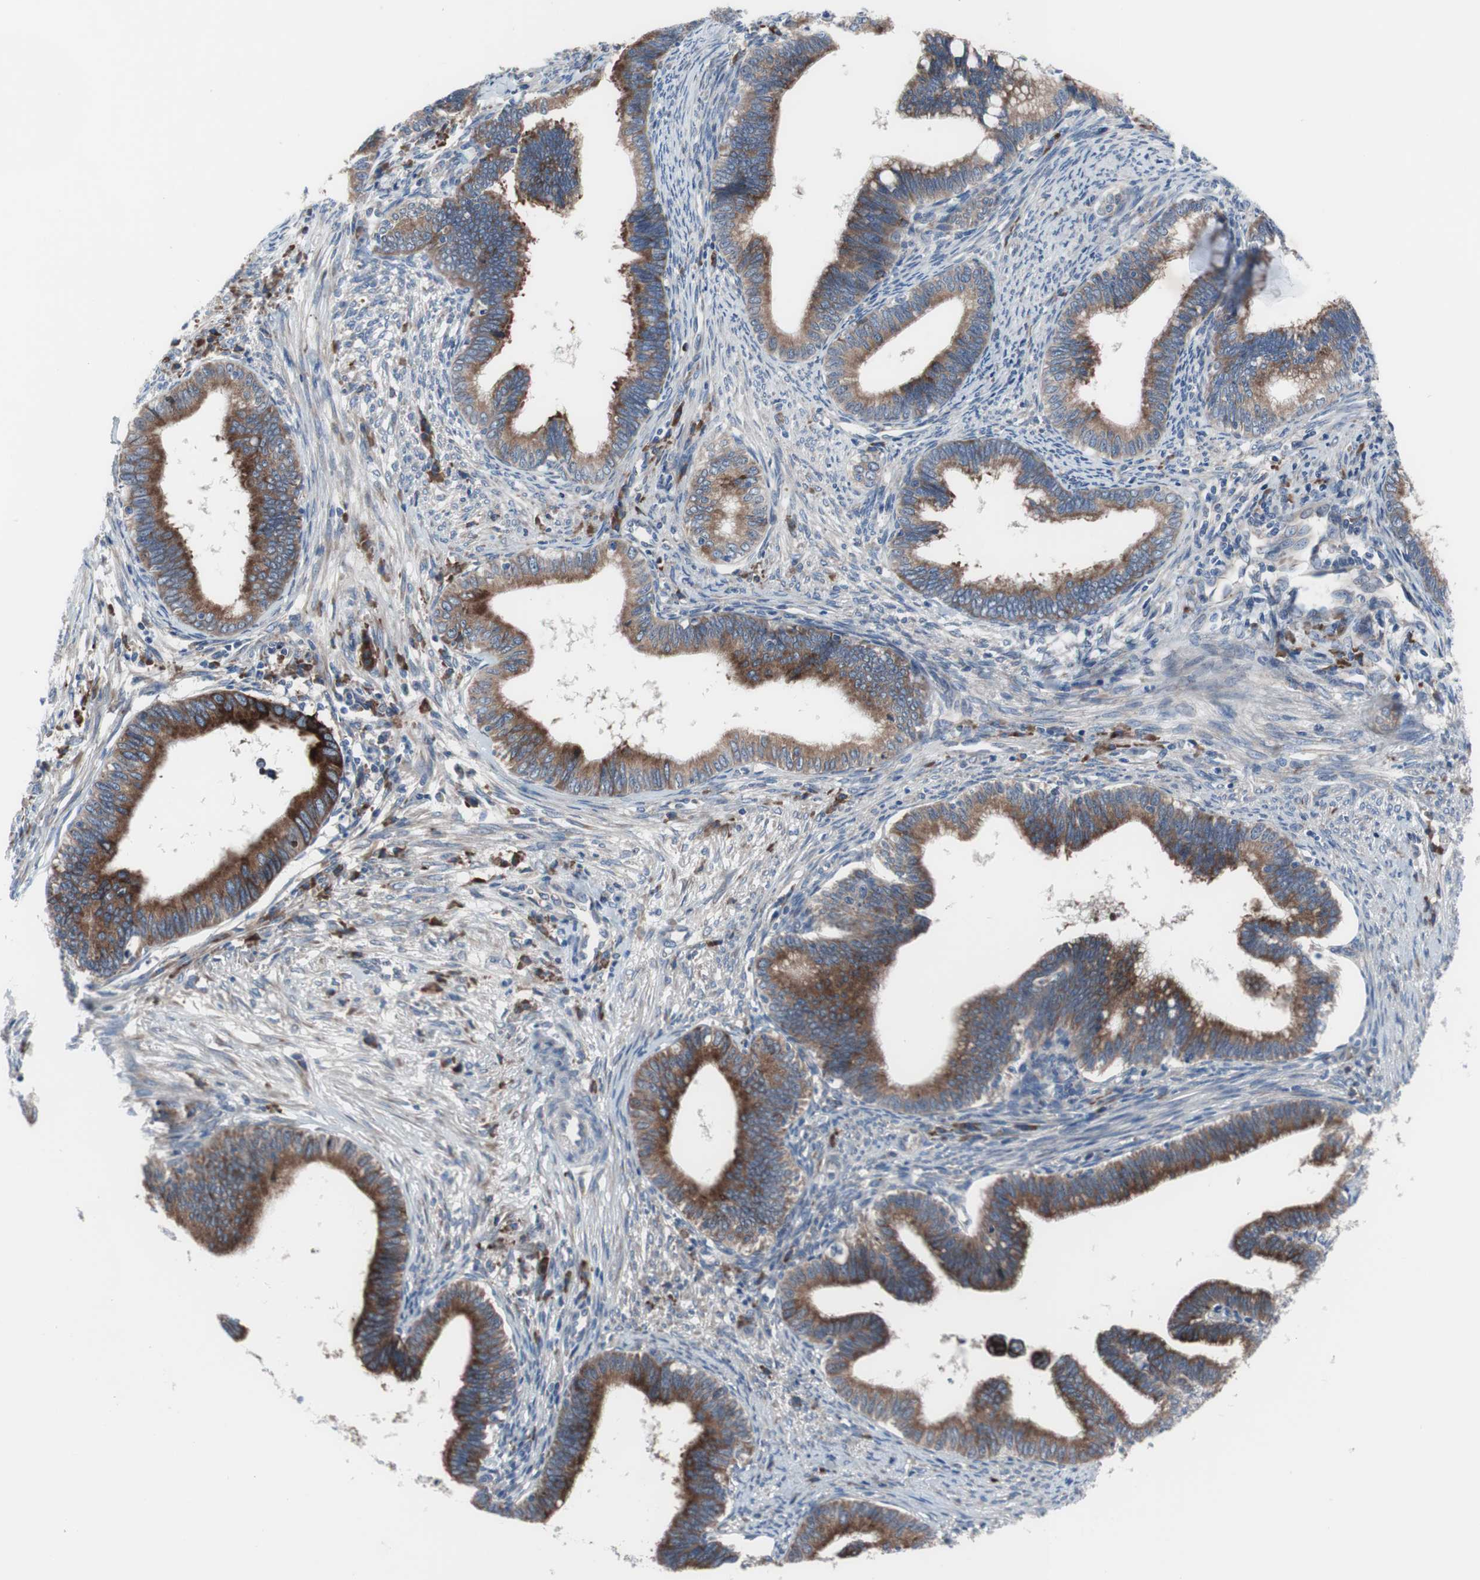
{"staining": {"intensity": "moderate", "quantity": ">75%", "location": "cytoplasmic/membranous"}, "tissue": "cervical cancer", "cell_type": "Tumor cells", "image_type": "cancer", "snomed": [{"axis": "morphology", "description": "Adenocarcinoma, NOS"}, {"axis": "topography", "description": "Cervix"}], "caption": "This is an image of immunohistochemistry (IHC) staining of adenocarcinoma (cervical), which shows moderate expression in the cytoplasmic/membranous of tumor cells.", "gene": "KANSL1", "patient": {"sex": "female", "age": 36}}